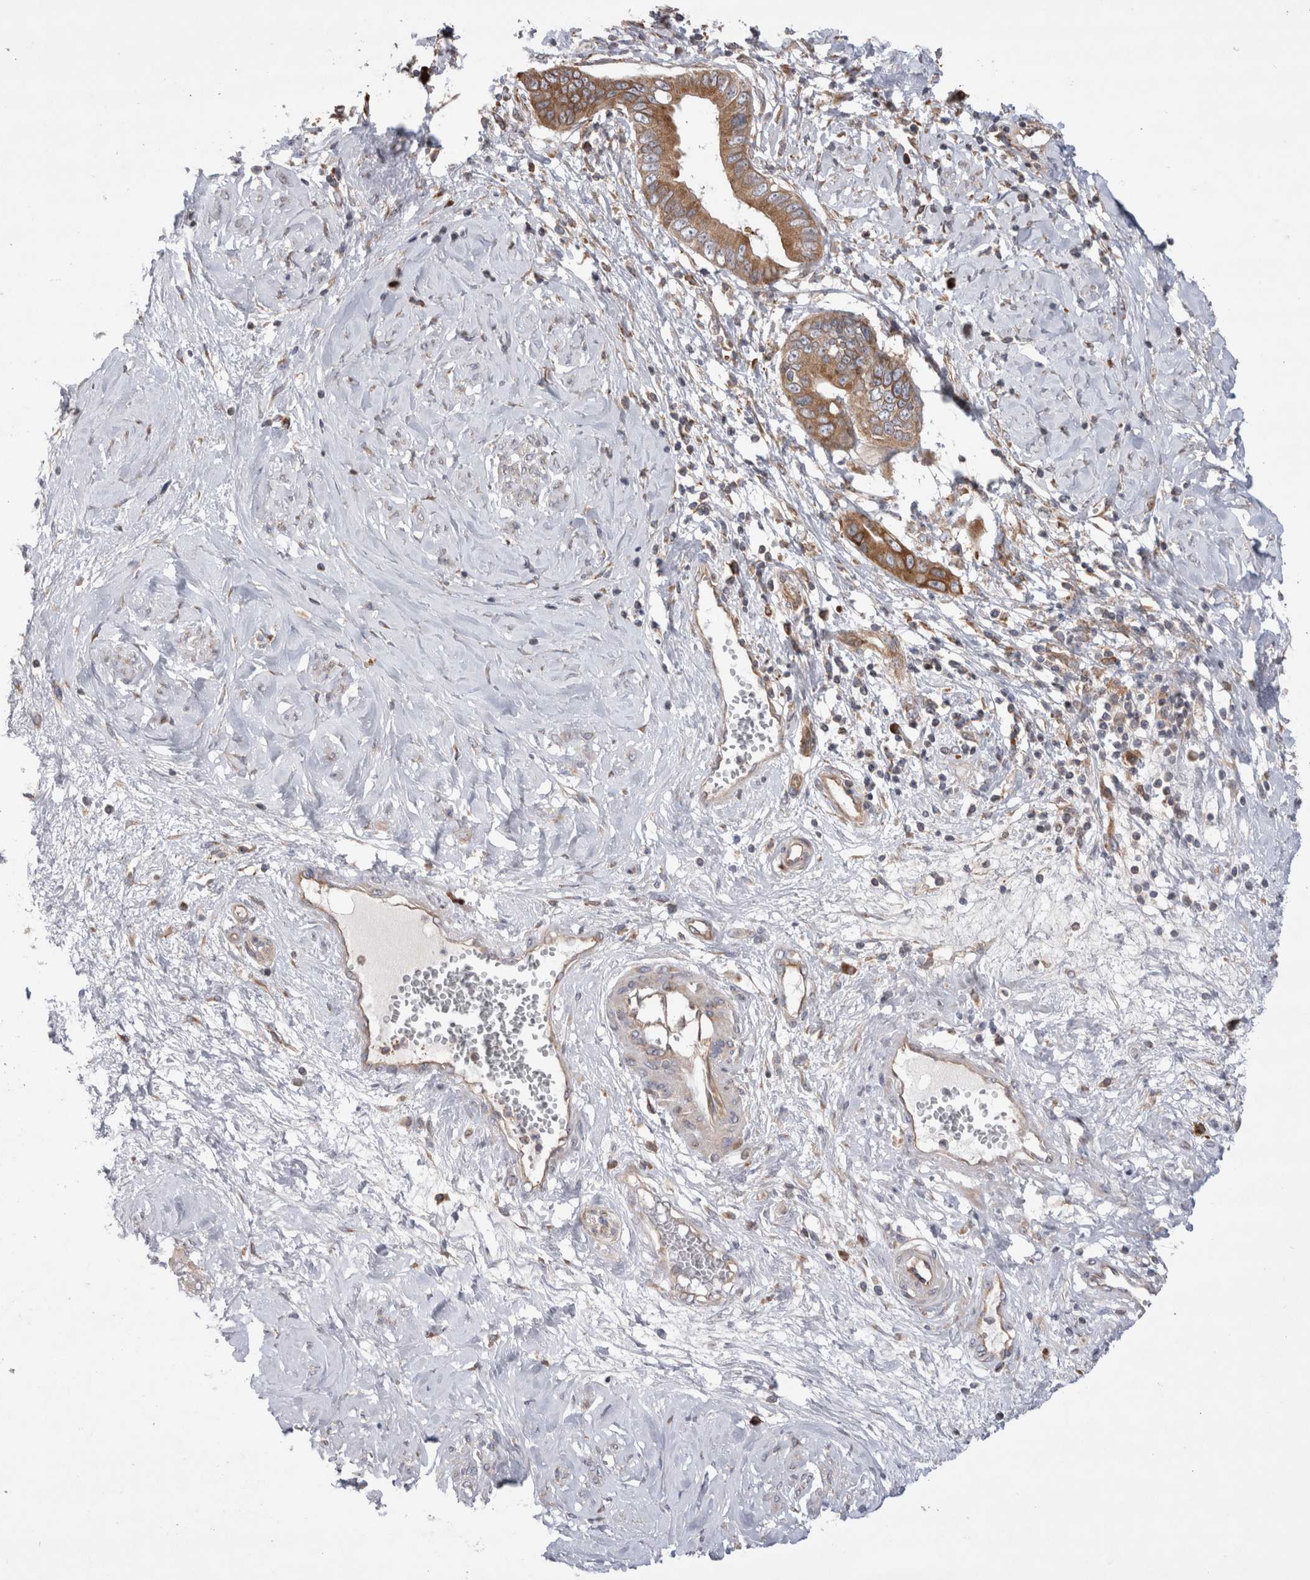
{"staining": {"intensity": "moderate", "quantity": ">75%", "location": "cytoplasmic/membranous"}, "tissue": "cervical cancer", "cell_type": "Tumor cells", "image_type": "cancer", "snomed": [{"axis": "morphology", "description": "Adenocarcinoma, NOS"}, {"axis": "topography", "description": "Cervix"}], "caption": "An immunohistochemistry (IHC) photomicrograph of tumor tissue is shown. Protein staining in brown highlights moderate cytoplasmic/membranous positivity in cervical adenocarcinoma within tumor cells.", "gene": "PDCD10", "patient": {"sex": "female", "age": 44}}